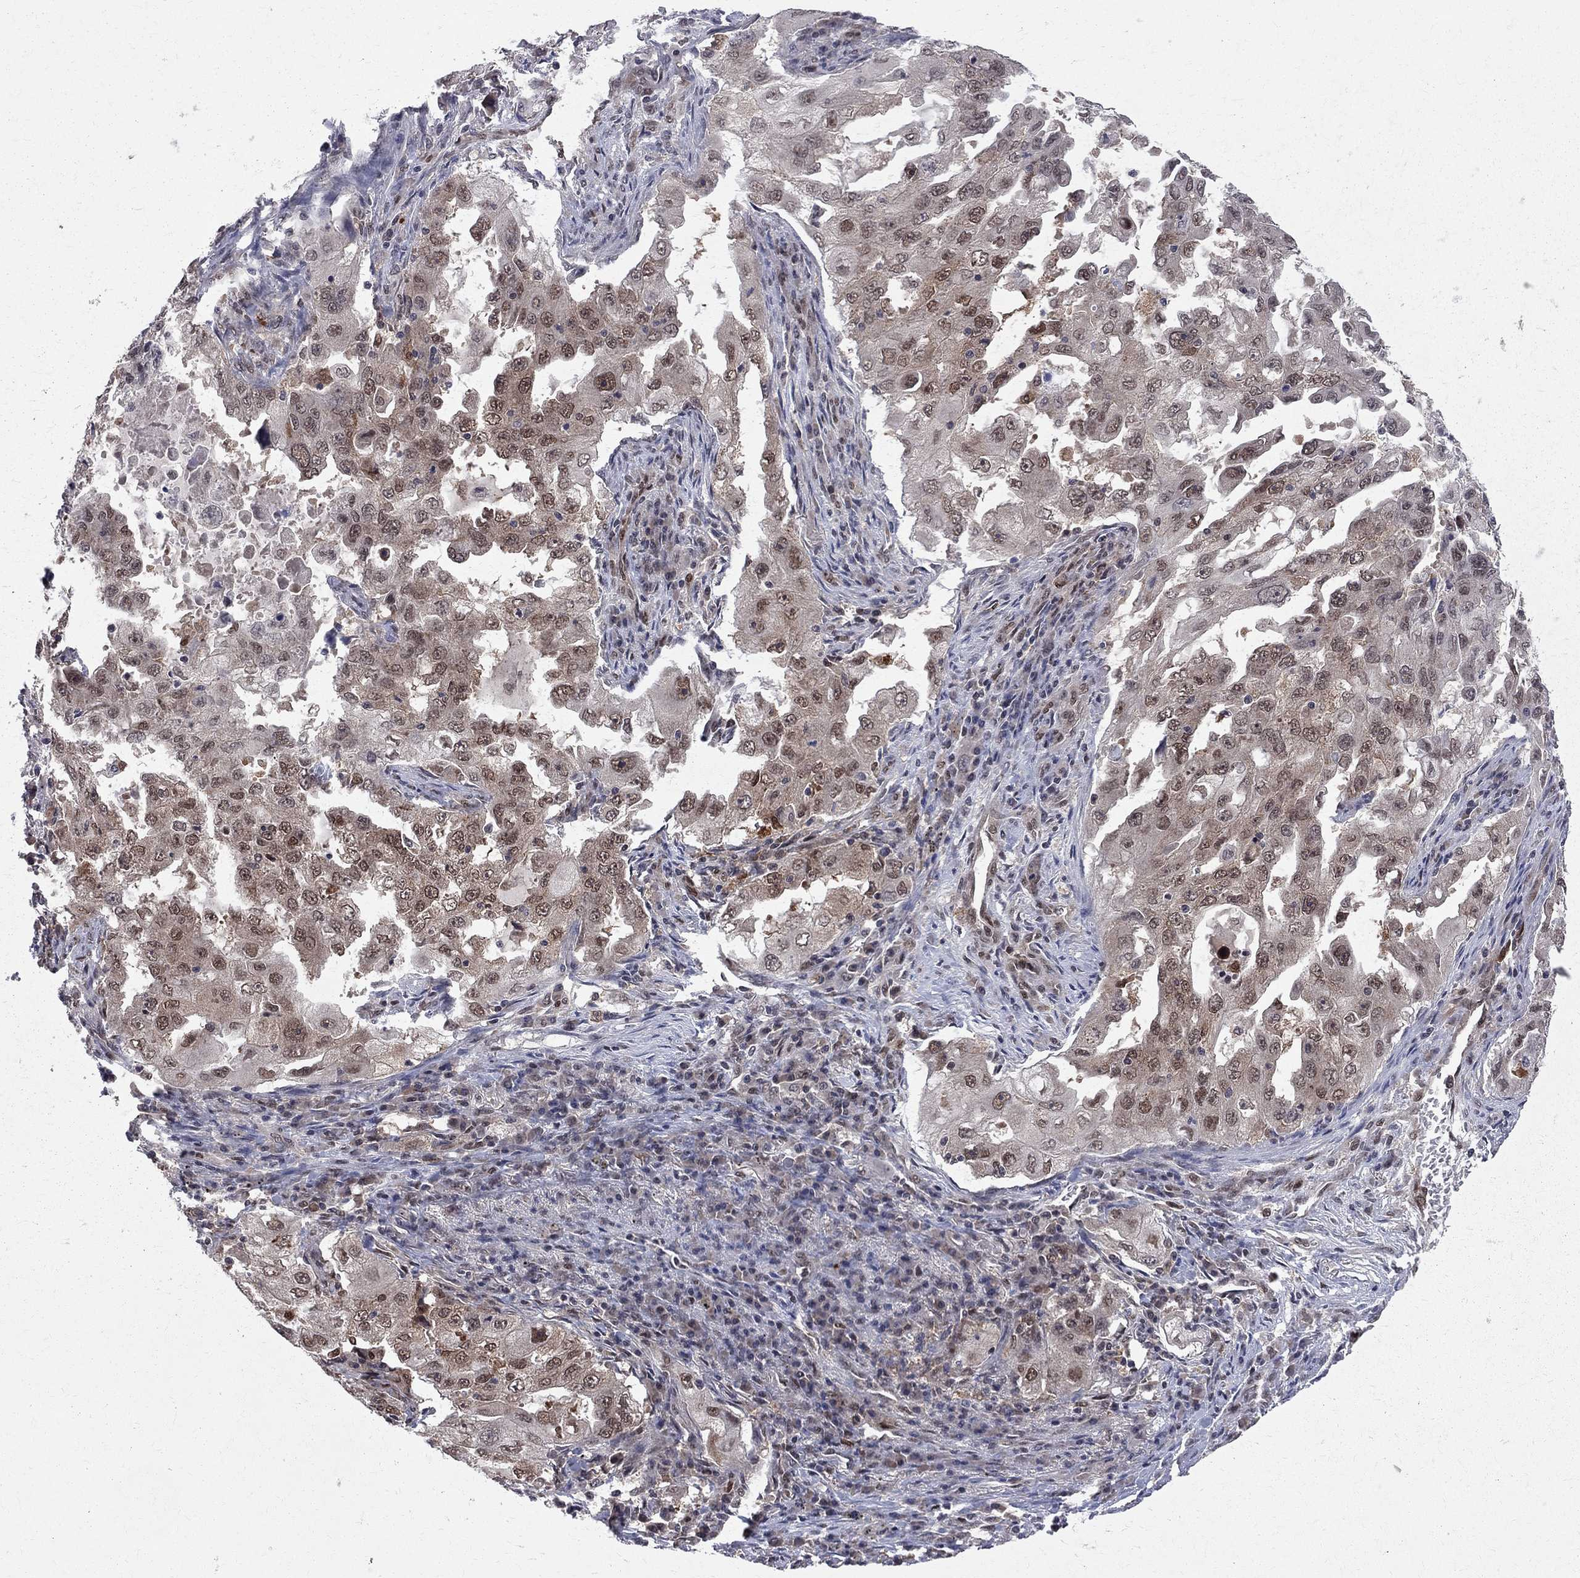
{"staining": {"intensity": "moderate", "quantity": "<25%", "location": "nuclear"}, "tissue": "lung cancer", "cell_type": "Tumor cells", "image_type": "cancer", "snomed": [{"axis": "morphology", "description": "Adenocarcinoma, NOS"}, {"axis": "topography", "description": "Lung"}], "caption": "High-power microscopy captured an IHC photomicrograph of lung cancer (adenocarcinoma), revealing moderate nuclear expression in approximately <25% of tumor cells.", "gene": "SAP30L", "patient": {"sex": "female", "age": 61}}